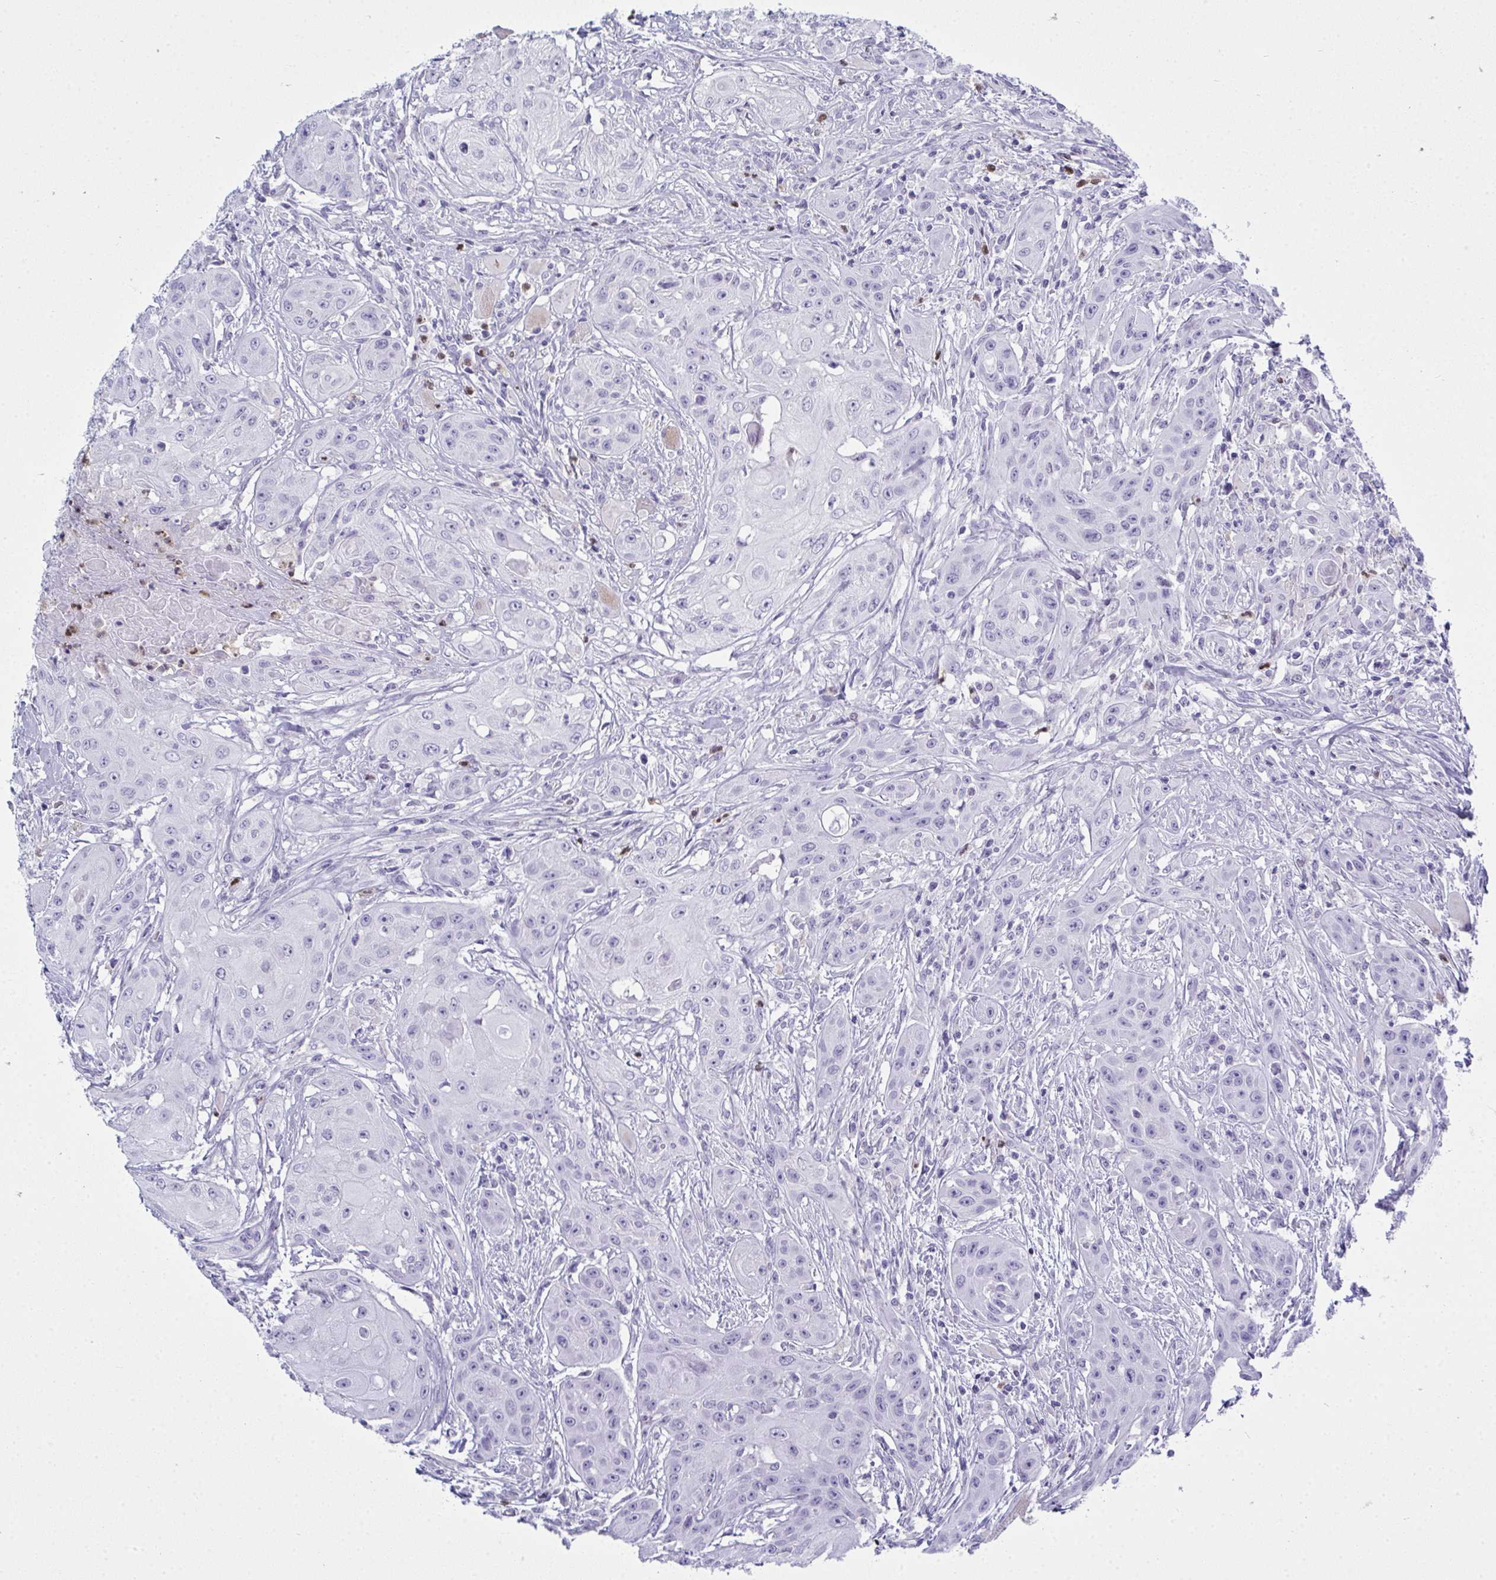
{"staining": {"intensity": "negative", "quantity": "none", "location": "none"}, "tissue": "head and neck cancer", "cell_type": "Tumor cells", "image_type": "cancer", "snomed": [{"axis": "morphology", "description": "Squamous cell carcinoma, NOS"}, {"axis": "topography", "description": "Oral tissue"}, {"axis": "topography", "description": "Head-Neck"}, {"axis": "topography", "description": "Neck, NOS"}], "caption": "This is a photomicrograph of immunohistochemistry staining of head and neck squamous cell carcinoma, which shows no positivity in tumor cells.", "gene": "SERPINB10", "patient": {"sex": "female", "age": 55}}